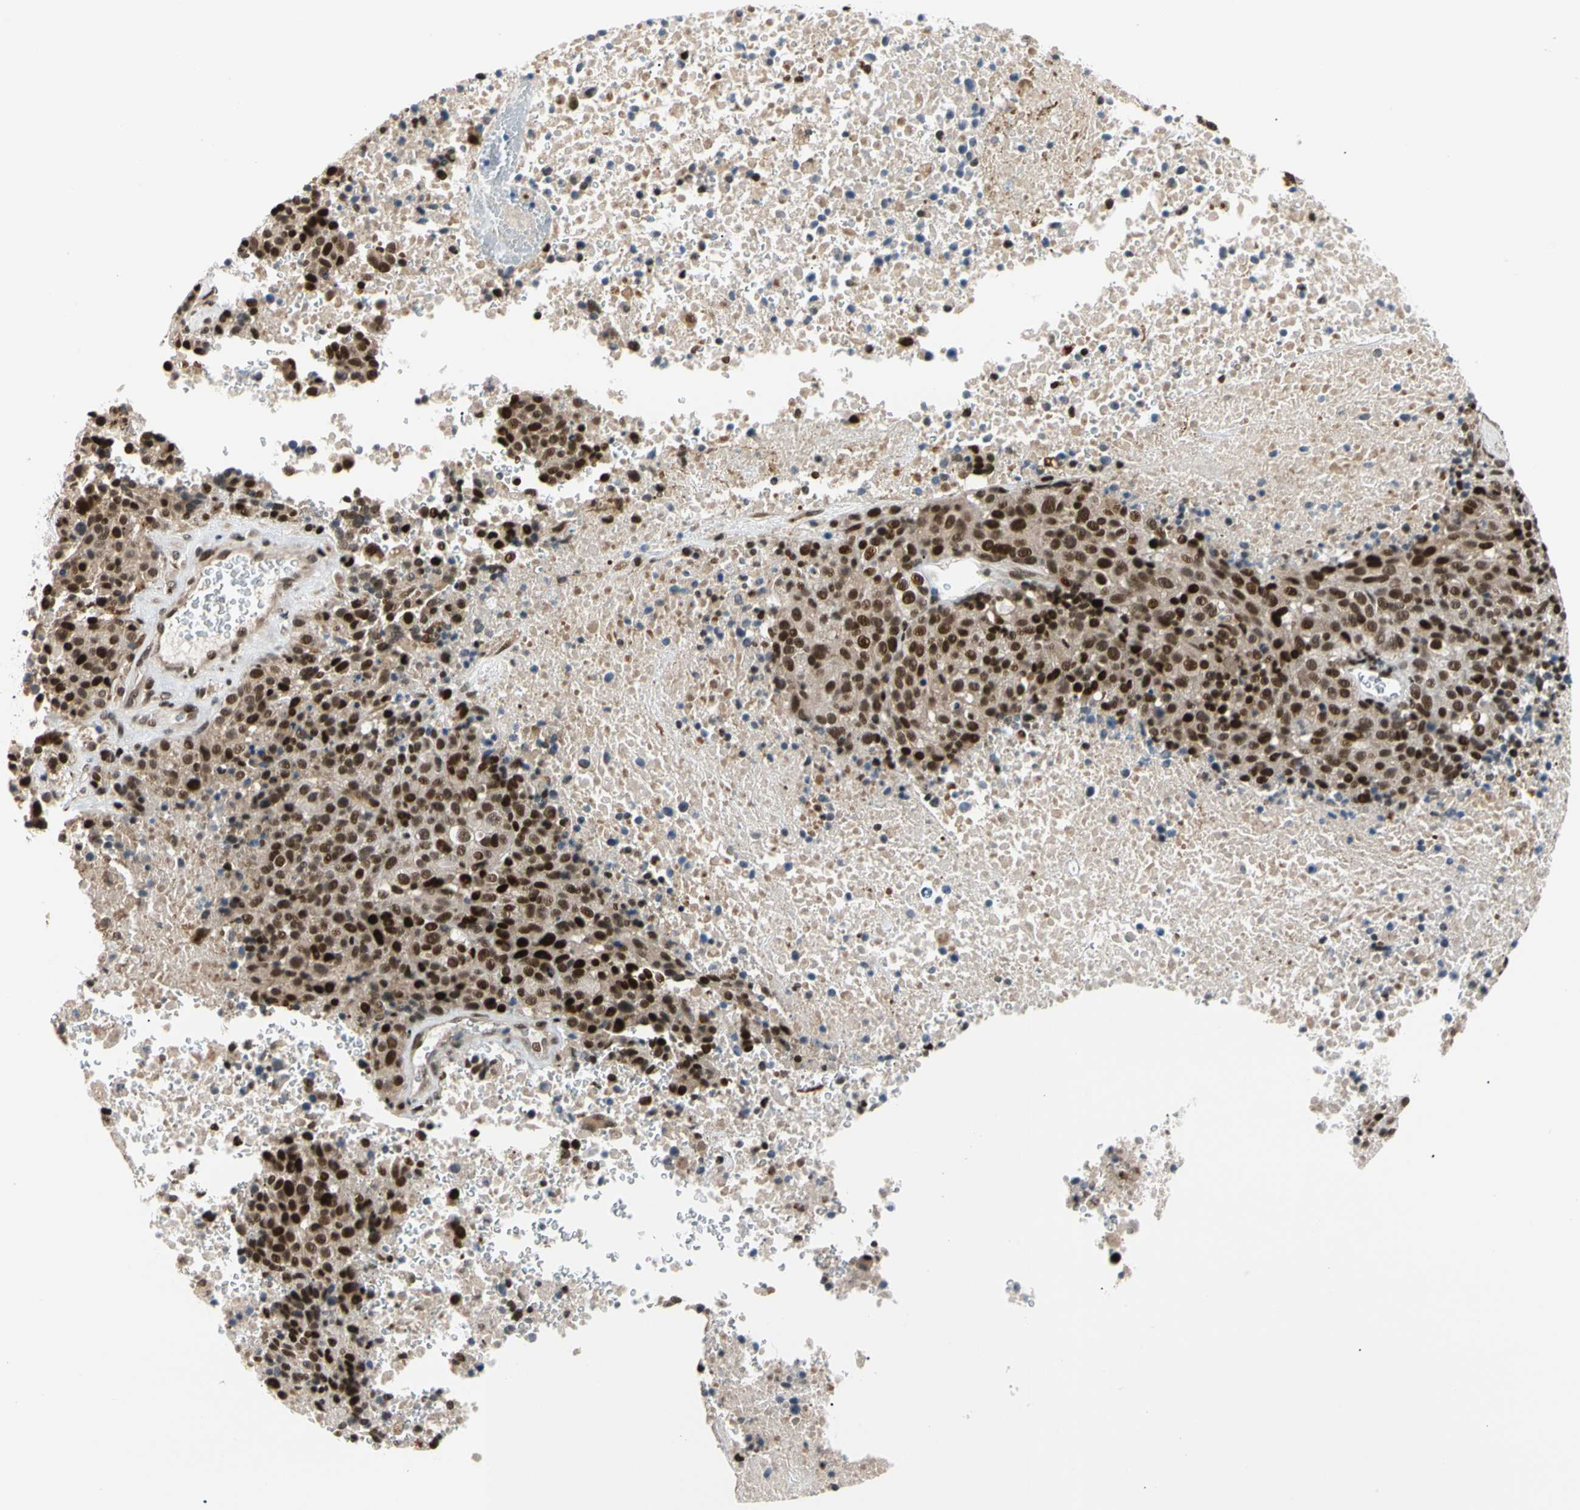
{"staining": {"intensity": "strong", "quantity": ">75%", "location": "nuclear"}, "tissue": "melanoma", "cell_type": "Tumor cells", "image_type": "cancer", "snomed": [{"axis": "morphology", "description": "Malignant melanoma, Metastatic site"}, {"axis": "topography", "description": "Cerebral cortex"}], "caption": "Immunohistochemistry (IHC) histopathology image of neoplastic tissue: human melanoma stained using IHC demonstrates high levels of strong protein expression localized specifically in the nuclear of tumor cells, appearing as a nuclear brown color.", "gene": "E2F1", "patient": {"sex": "female", "age": 52}}